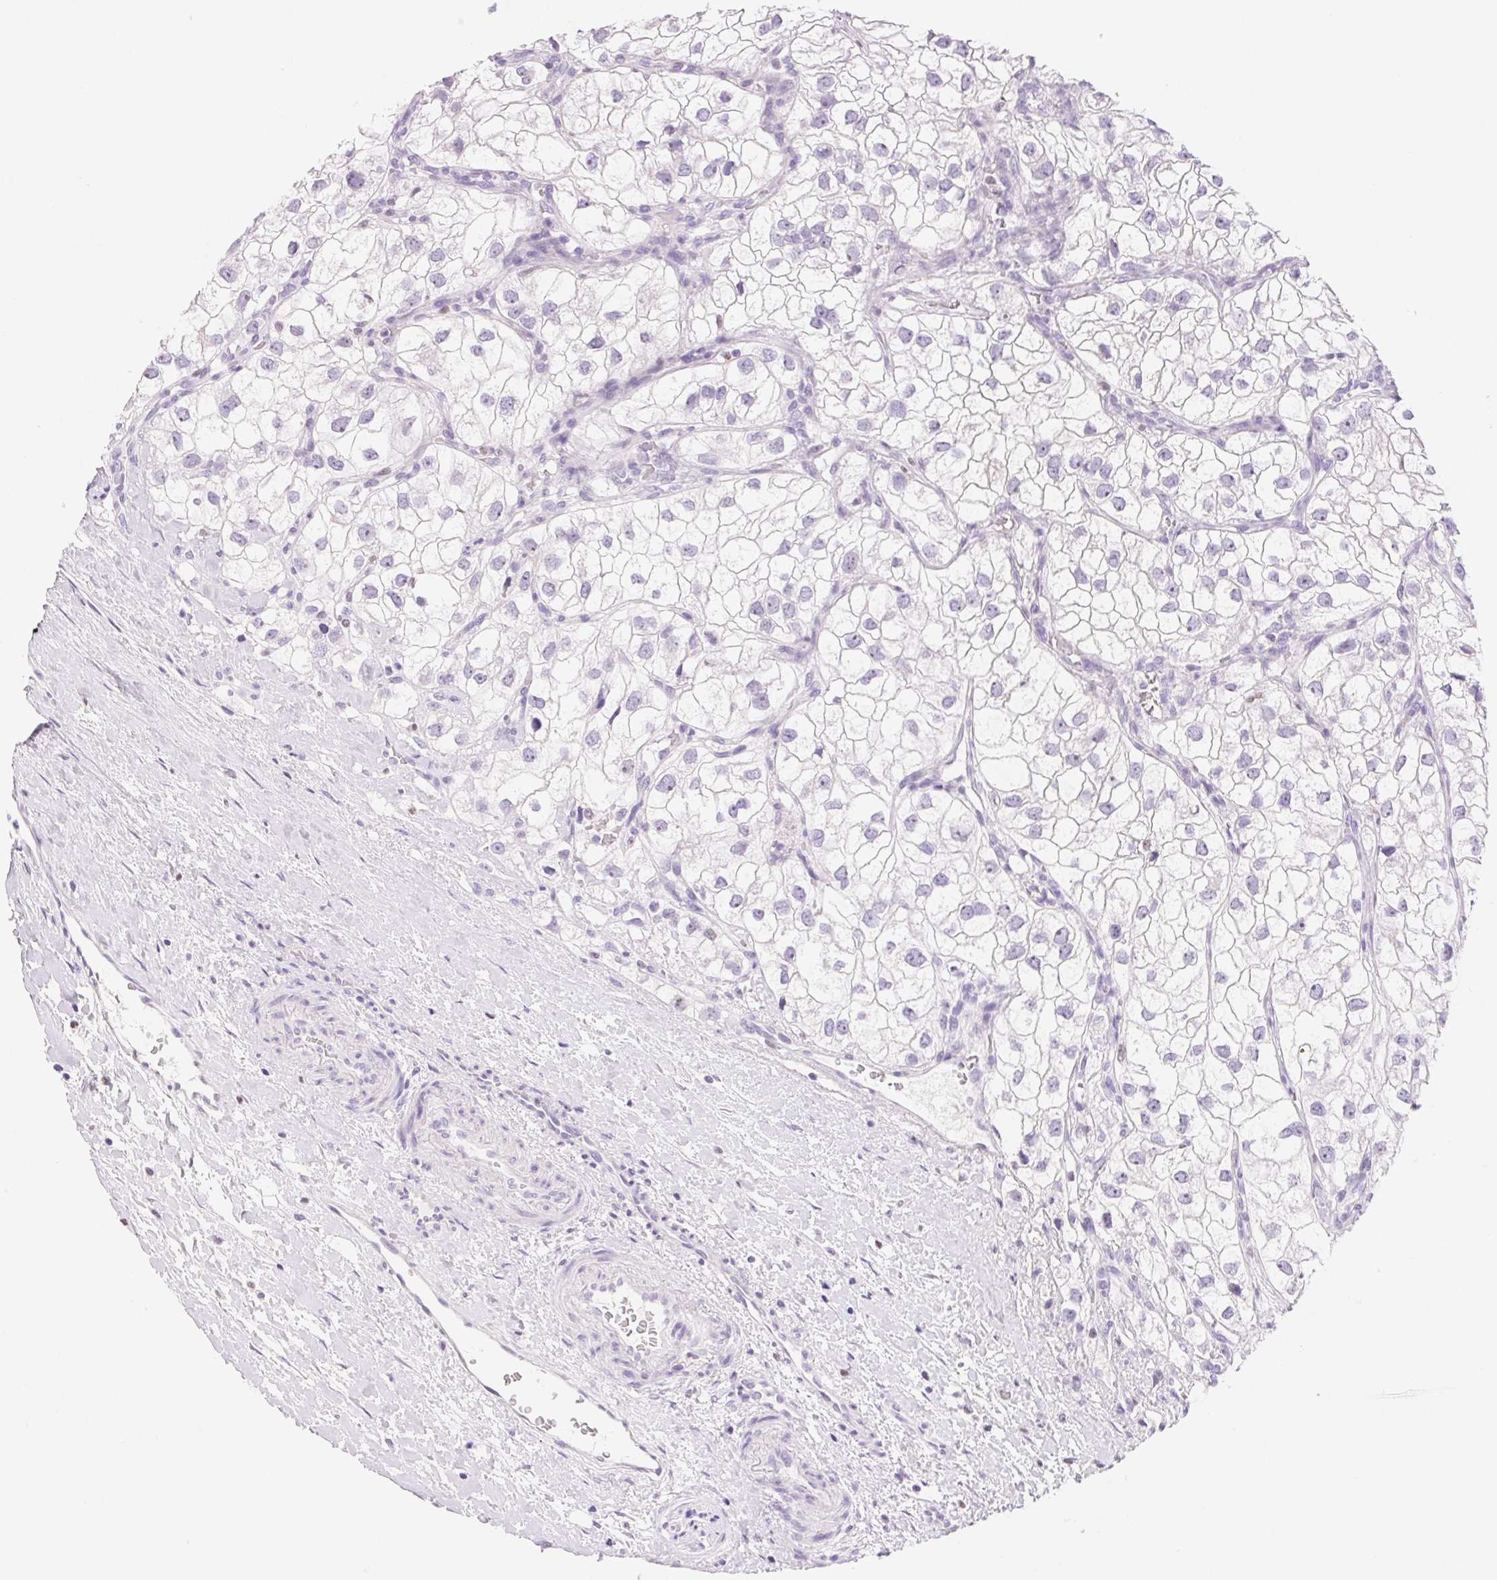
{"staining": {"intensity": "negative", "quantity": "none", "location": "none"}, "tissue": "renal cancer", "cell_type": "Tumor cells", "image_type": "cancer", "snomed": [{"axis": "morphology", "description": "Adenocarcinoma, NOS"}, {"axis": "topography", "description": "Kidney"}], "caption": "Immunohistochemistry micrograph of human renal adenocarcinoma stained for a protein (brown), which displays no positivity in tumor cells. The staining was performed using DAB to visualize the protein expression in brown, while the nuclei were stained in blue with hematoxylin (Magnification: 20x).", "gene": "ASGR2", "patient": {"sex": "male", "age": 59}}